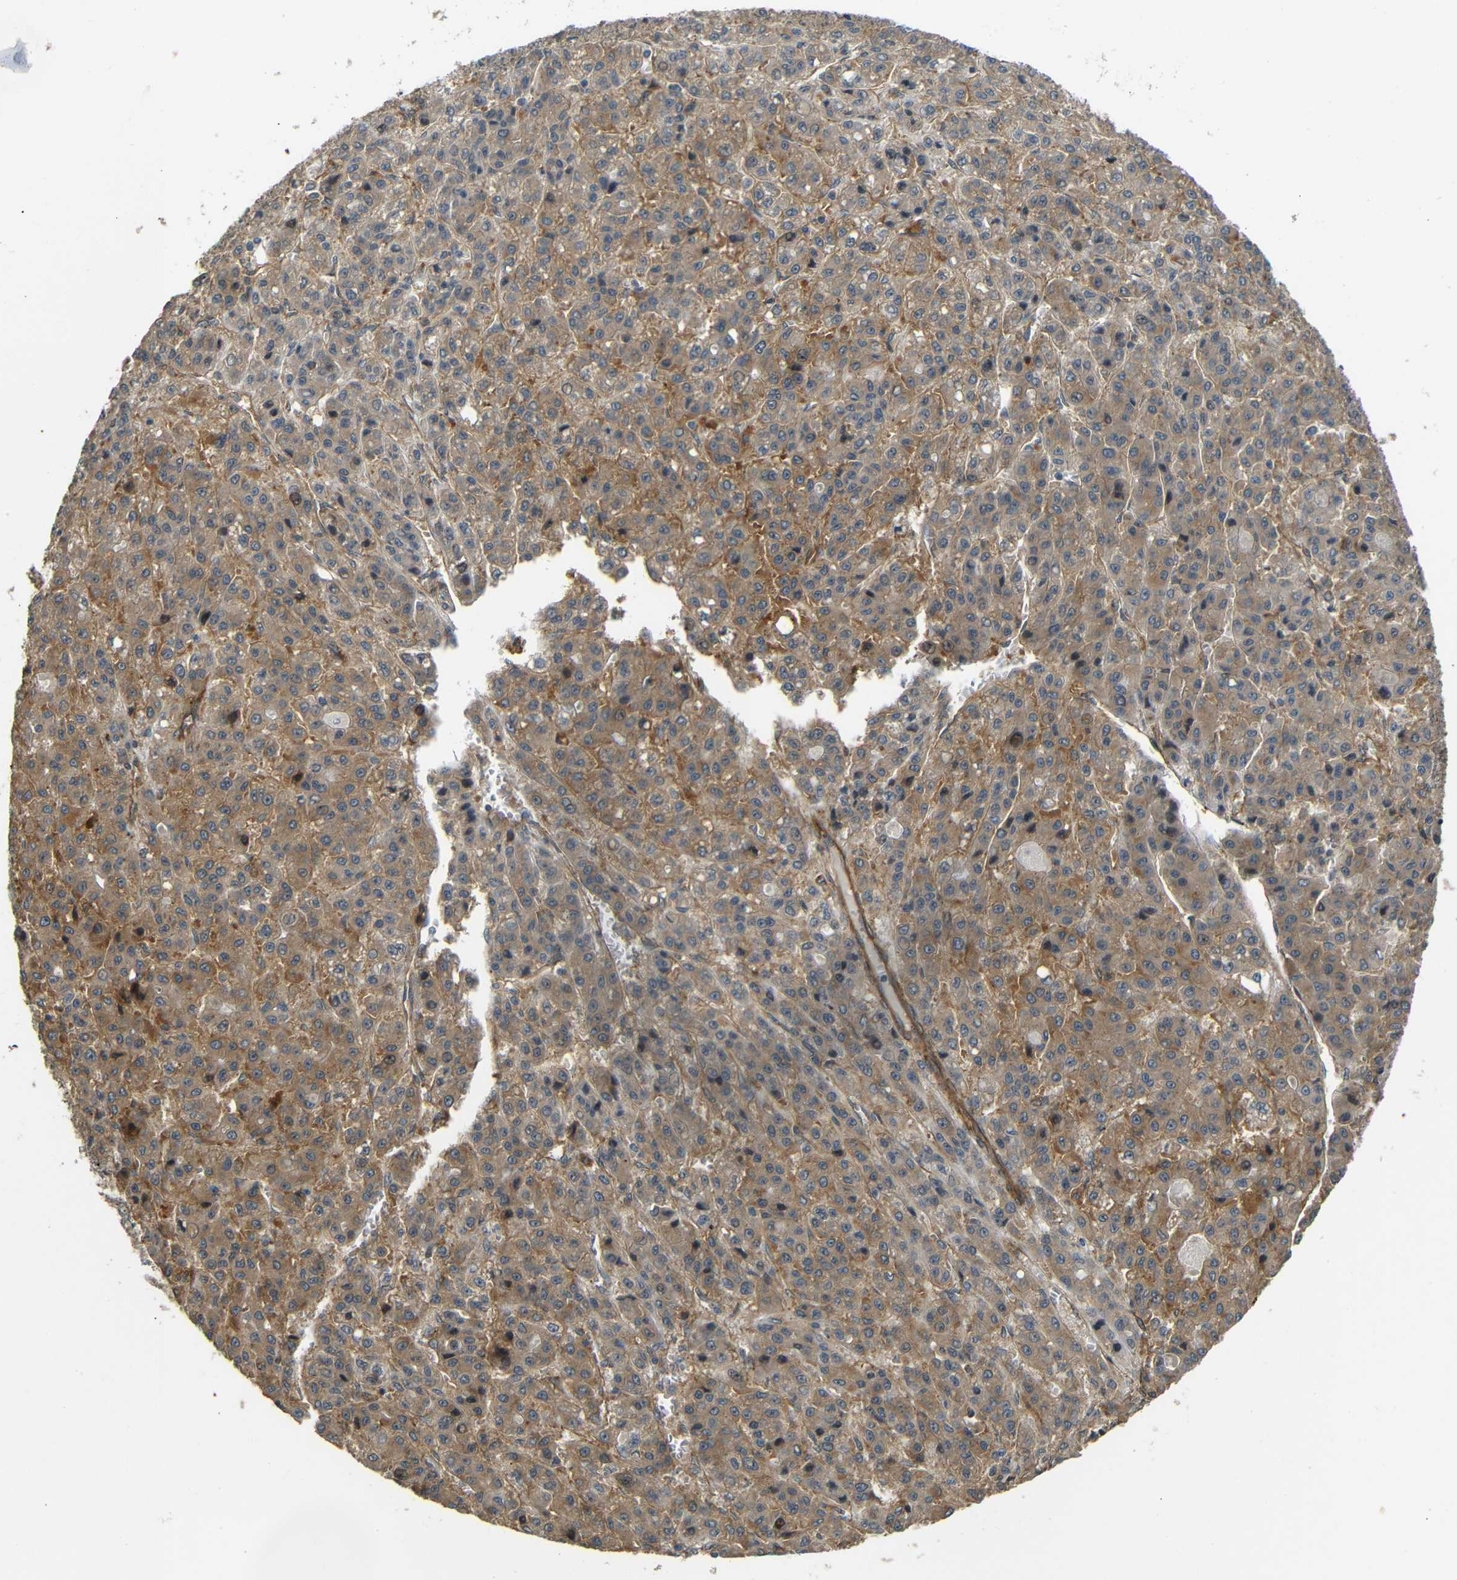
{"staining": {"intensity": "moderate", "quantity": ">75%", "location": "cytoplasmic/membranous"}, "tissue": "liver cancer", "cell_type": "Tumor cells", "image_type": "cancer", "snomed": [{"axis": "morphology", "description": "Carcinoma, Hepatocellular, NOS"}, {"axis": "topography", "description": "Liver"}], "caption": "The histopathology image exhibits staining of liver cancer (hepatocellular carcinoma), revealing moderate cytoplasmic/membranous protein expression (brown color) within tumor cells.", "gene": "RELL1", "patient": {"sex": "male", "age": 70}}